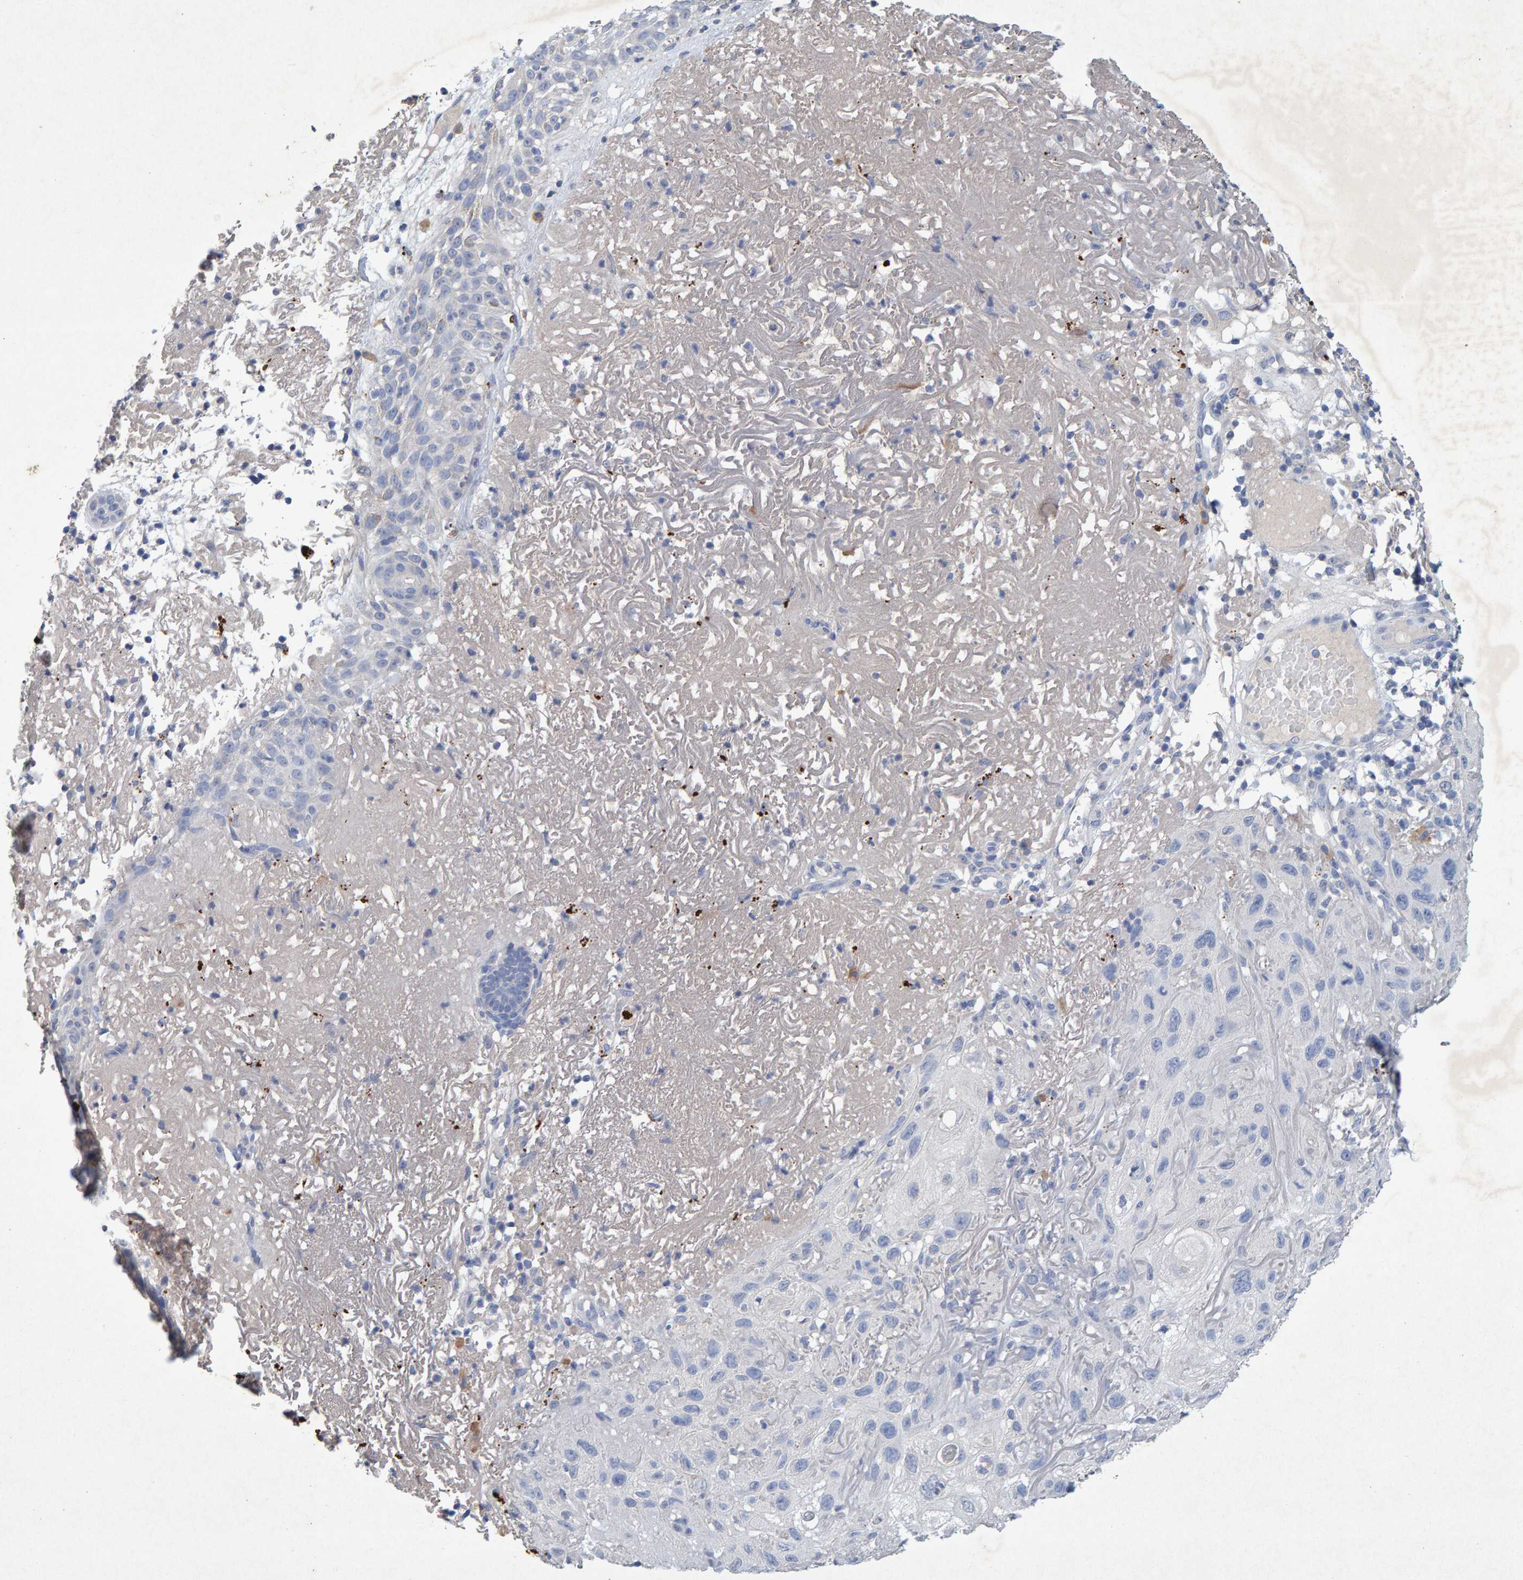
{"staining": {"intensity": "negative", "quantity": "none", "location": "none"}, "tissue": "skin cancer", "cell_type": "Tumor cells", "image_type": "cancer", "snomed": [{"axis": "morphology", "description": "Squamous cell carcinoma, NOS"}, {"axis": "topography", "description": "Skin"}], "caption": "DAB immunohistochemical staining of skin cancer shows no significant expression in tumor cells.", "gene": "CTH", "patient": {"sex": "female", "age": 96}}